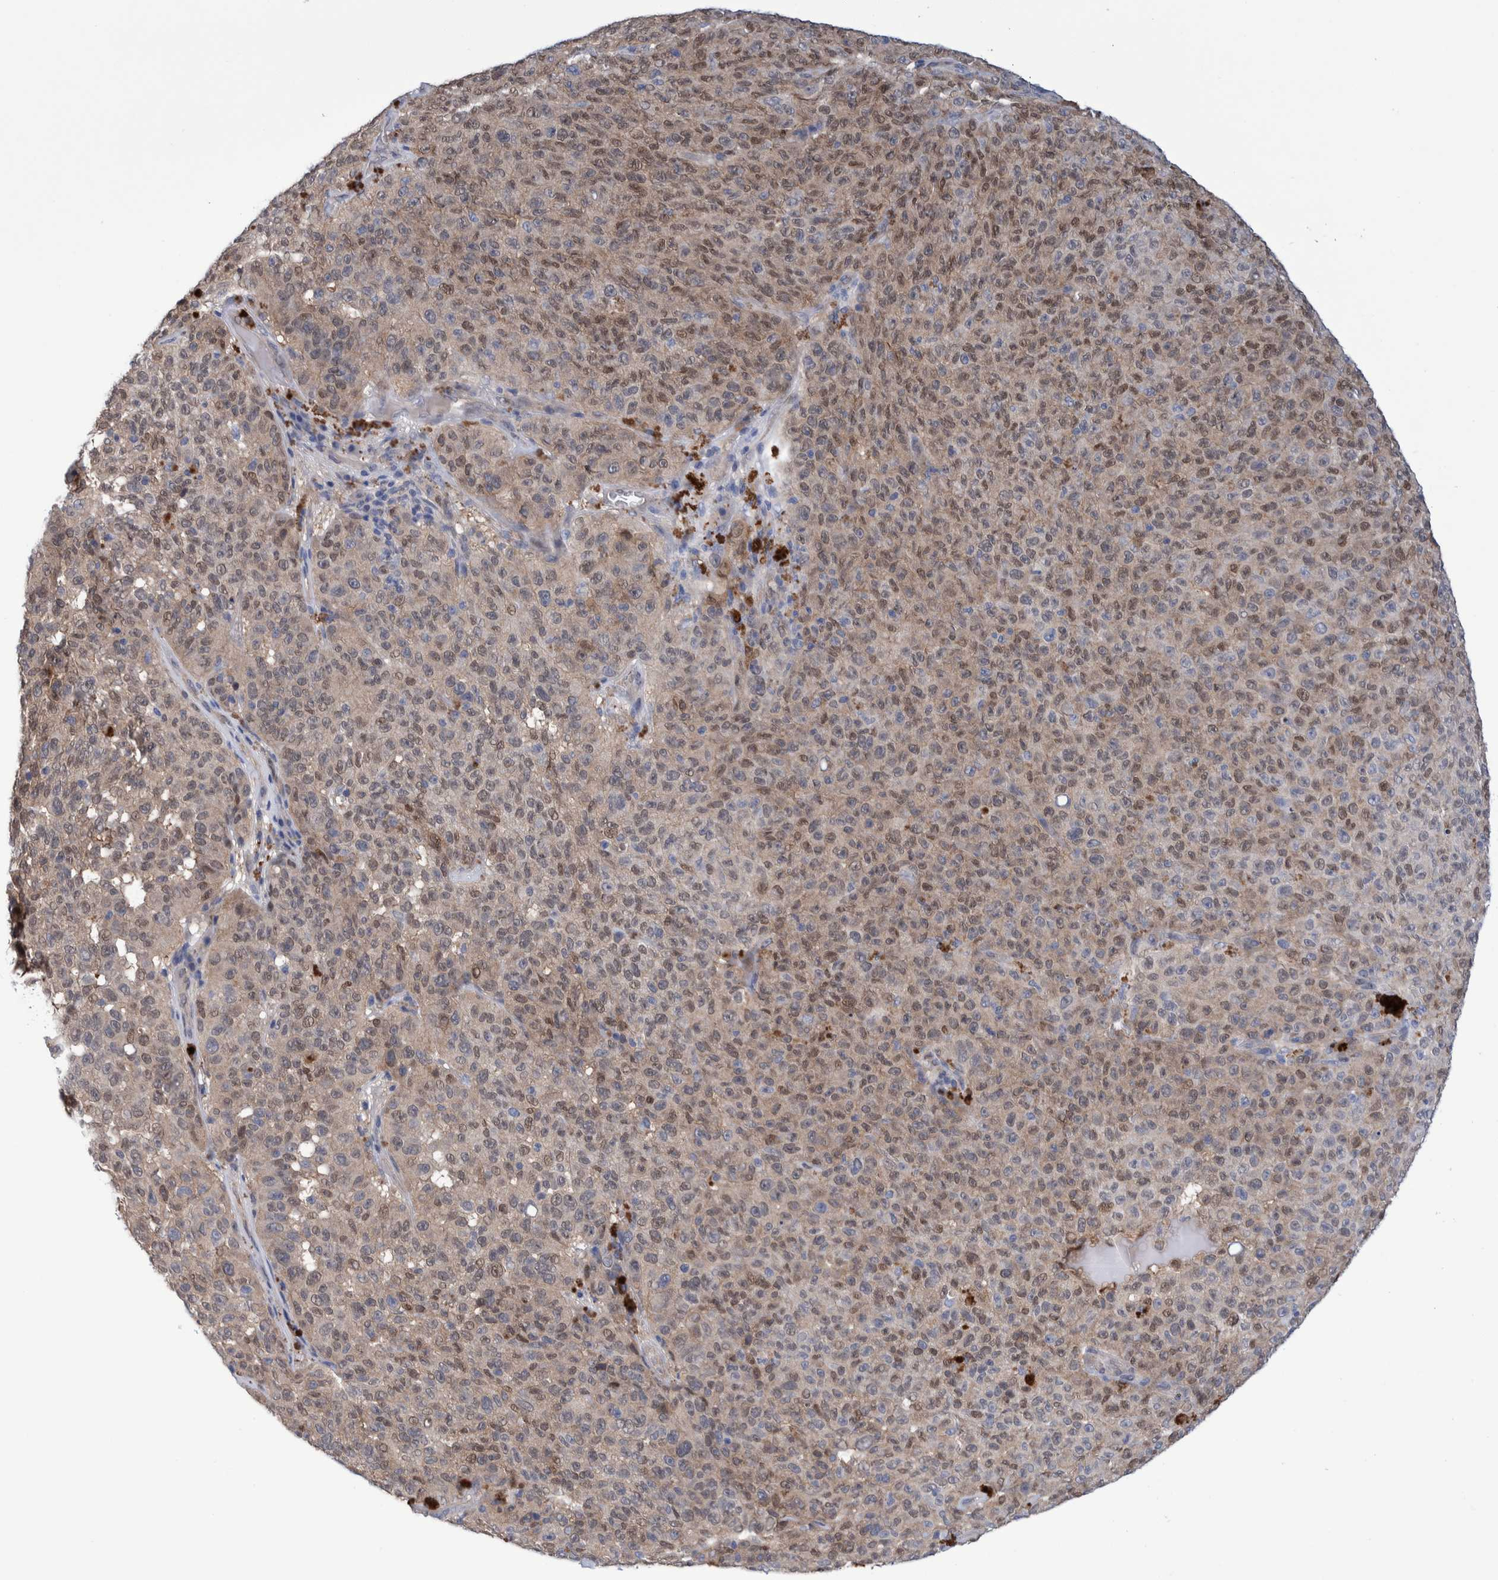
{"staining": {"intensity": "moderate", "quantity": ">75%", "location": "nuclear"}, "tissue": "melanoma", "cell_type": "Tumor cells", "image_type": "cancer", "snomed": [{"axis": "morphology", "description": "Malignant melanoma, NOS"}, {"axis": "topography", "description": "Skin"}], "caption": "Protein expression analysis of melanoma displays moderate nuclear staining in about >75% of tumor cells.", "gene": "PFAS", "patient": {"sex": "female", "age": 82}}